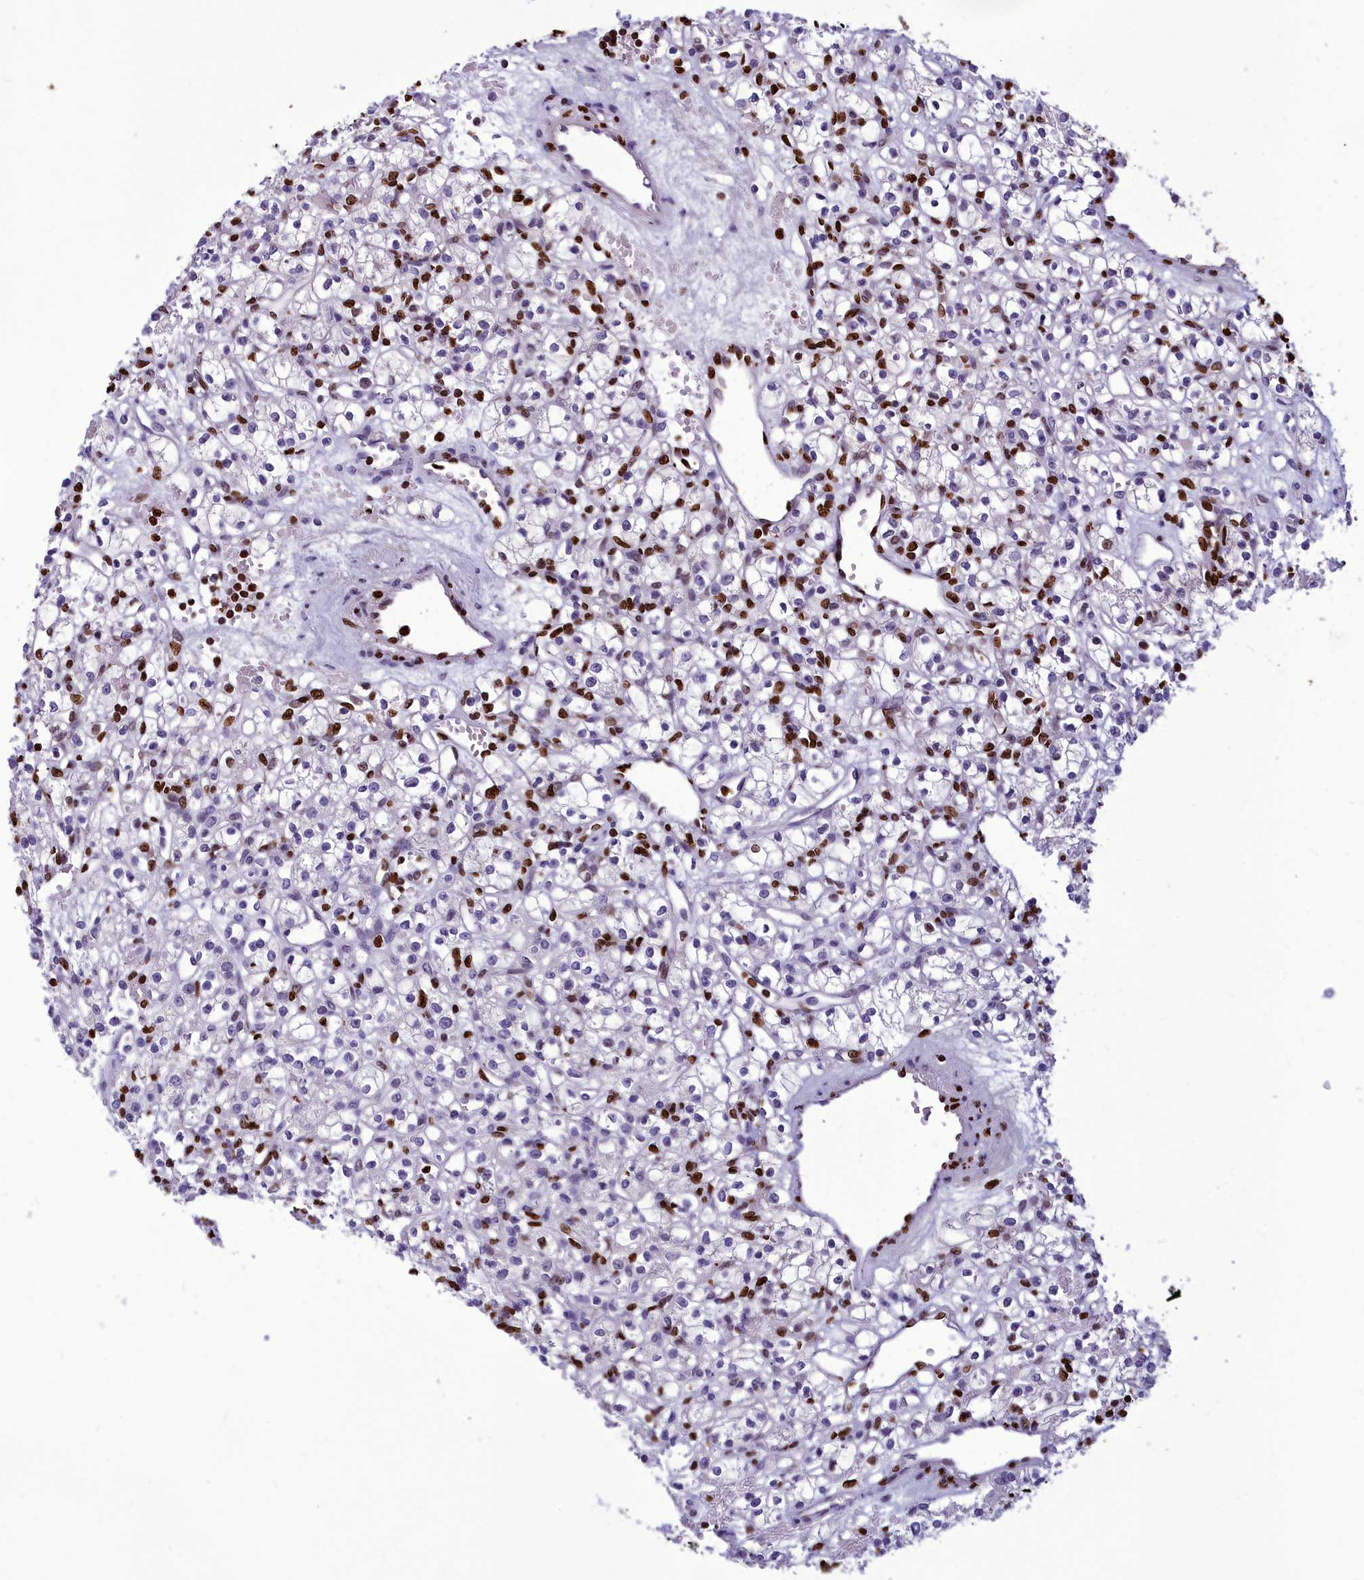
{"staining": {"intensity": "strong", "quantity": "<25%", "location": "nuclear"}, "tissue": "renal cancer", "cell_type": "Tumor cells", "image_type": "cancer", "snomed": [{"axis": "morphology", "description": "Adenocarcinoma, NOS"}, {"axis": "topography", "description": "Kidney"}], "caption": "Human adenocarcinoma (renal) stained with a brown dye shows strong nuclear positive staining in about <25% of tumor cells.", "gene": "AKAP17A", "patient": {"sex": "female", "age": 59}}